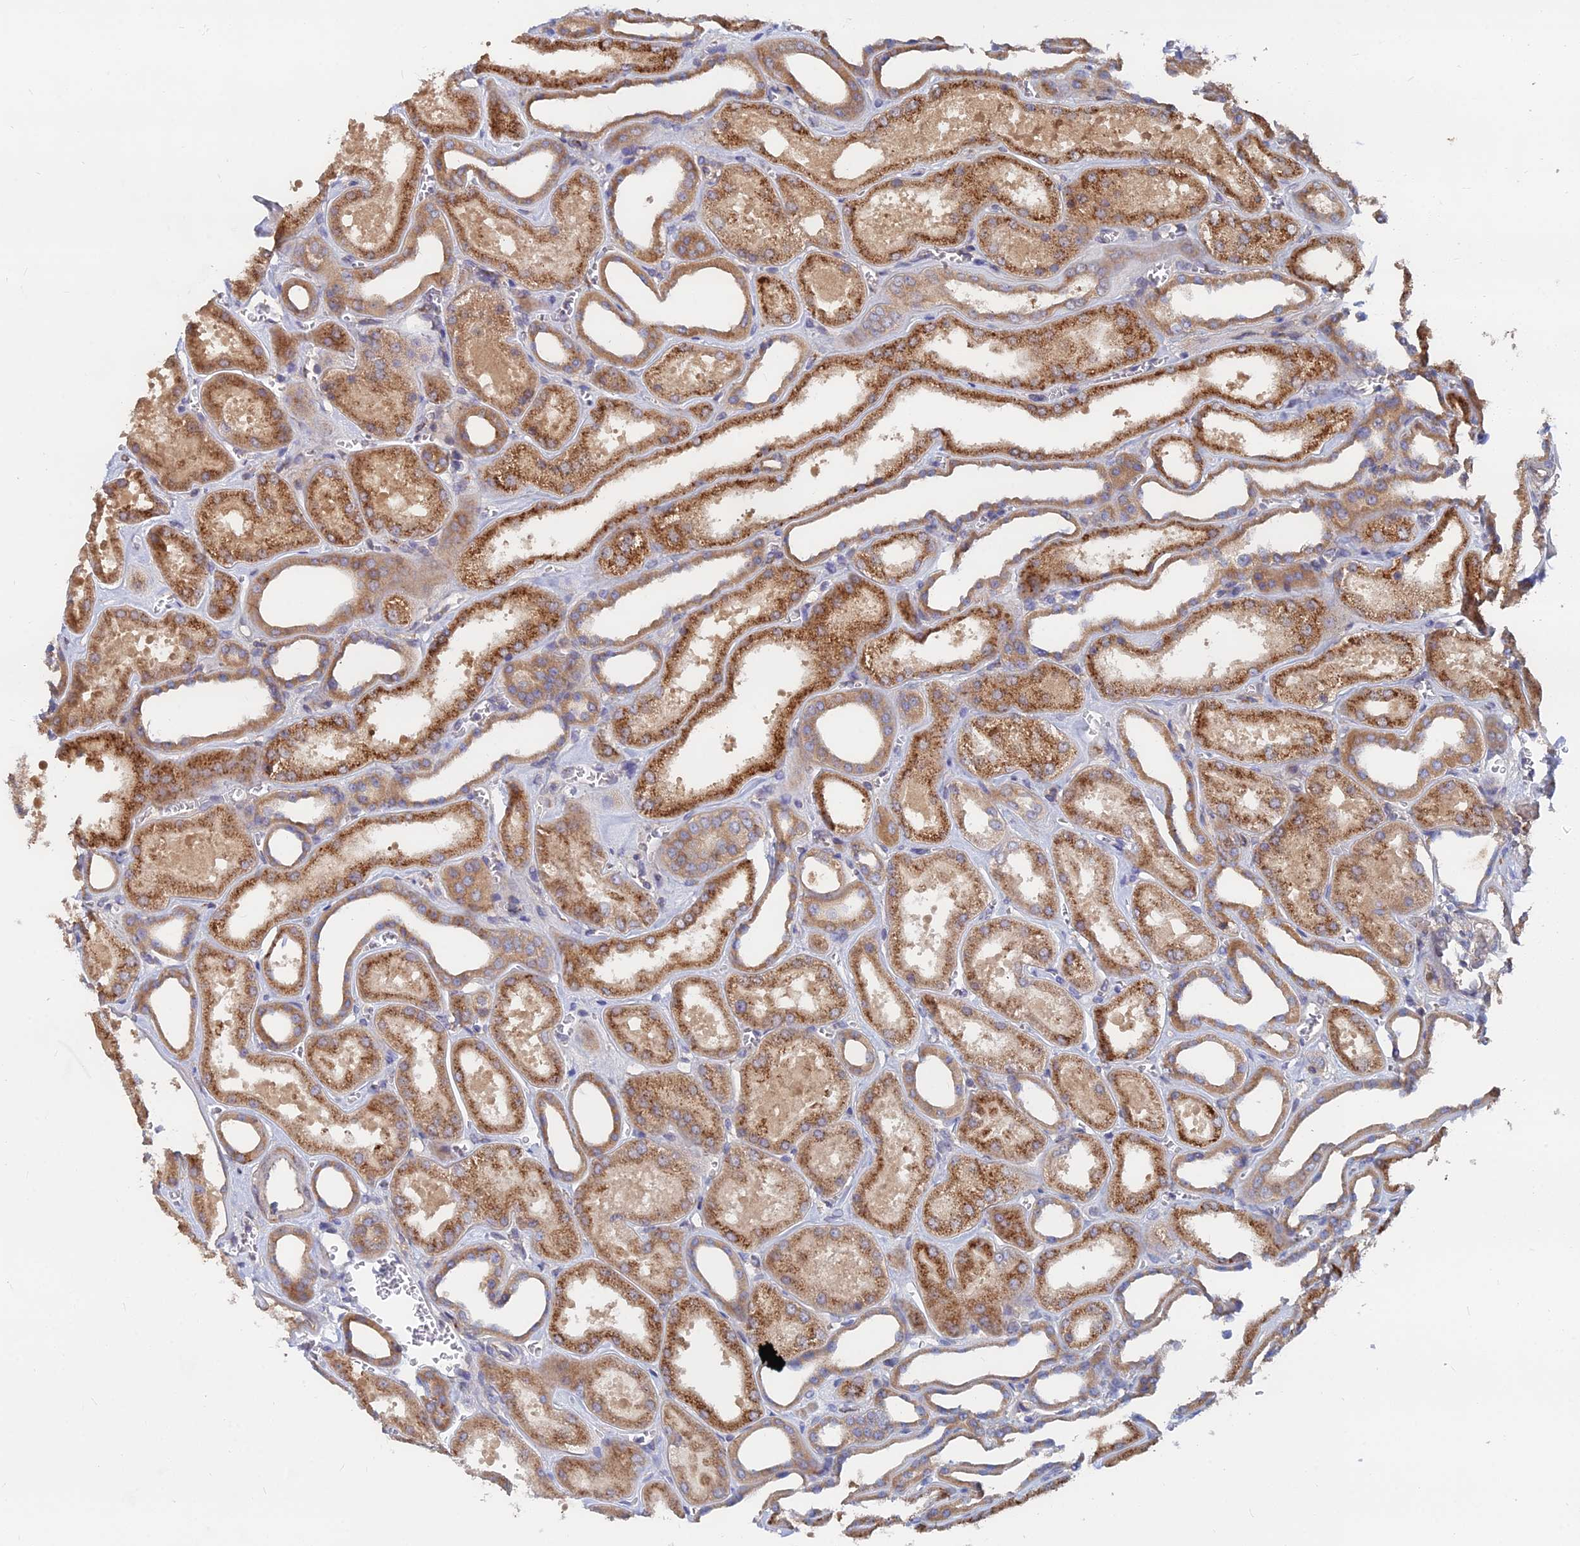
{"staining": {"intensity": "negative", "quantity": "none", "location": "none"}, "tissue": "kidney", "cell_type": "Cells in glomeruli", "image_type": "normal", "snomed": [{"axis": "morphology", "description": "Normal tissue, NOS"}, {"axis": "morphology", "description": "Adenocarcinoma, NOS"}, {"axis": "topography", "description": "Kidney"}], "caption": "Human kidney stained for a protein using immunohistochemistry (IHC) displays no expression in cells in glomeruli.", "gene": "CCZ1B", "patient": {"sex": "female", "age": 68}}